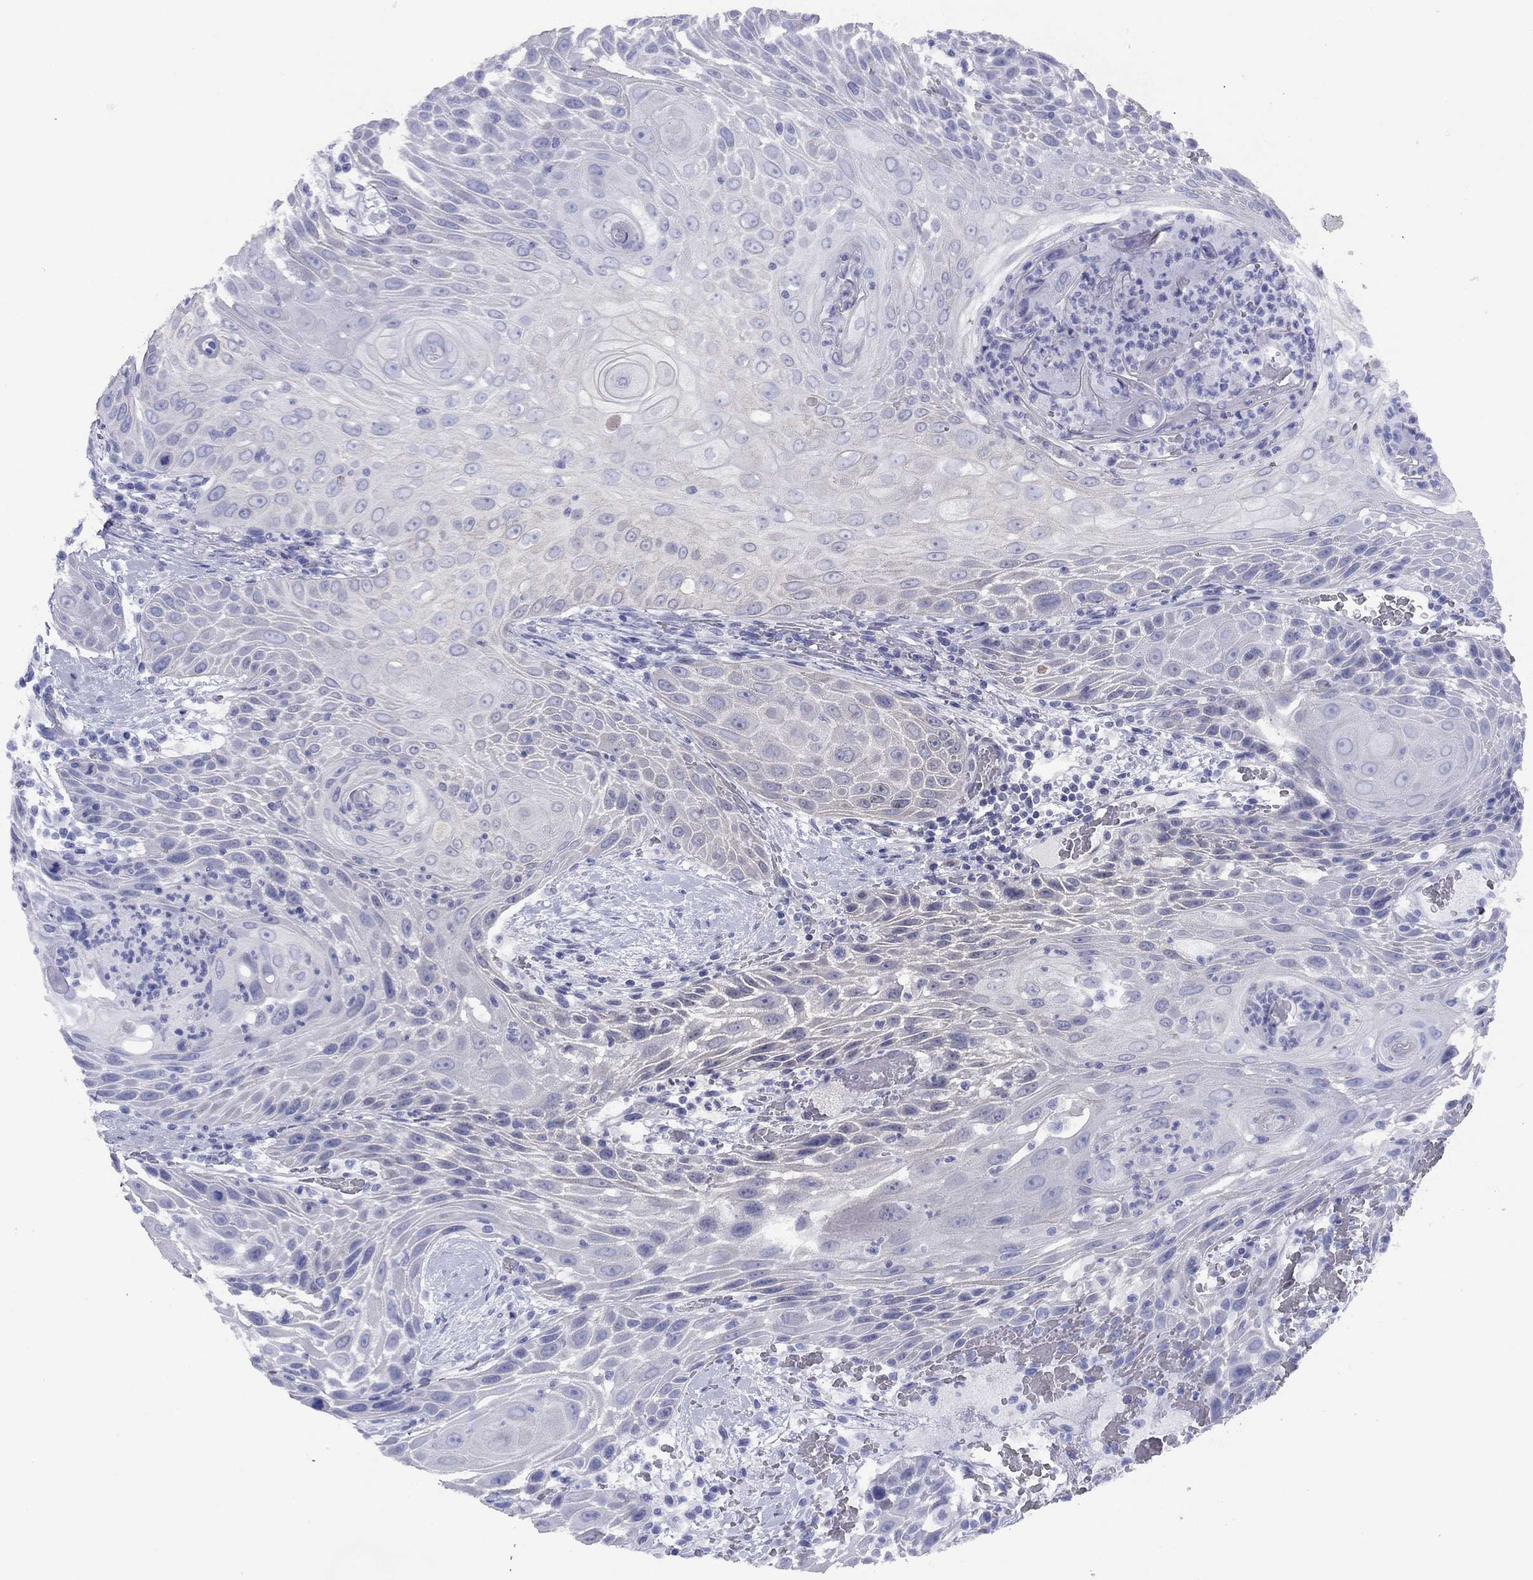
{"staining": {"intensity": "negative", "quantity": "none", "location": "none"}, "tissue": "head and neck cancer", "cell_type": "Tumor cells", "image_type": "cancer", "snomed": [{"axis": "morphology", "description": "Squamous cell carcinoma, NOS"}, {"axis": "topography", "description": "Head-Neck"}], "caption": "Immunohistochemical staining of human head and neck cancer (squamous cell carcinoma) demonstrates no significant staining in tumor cells.", "gene": "HAO1", "patient": {"sex": "male", "age": 69}}